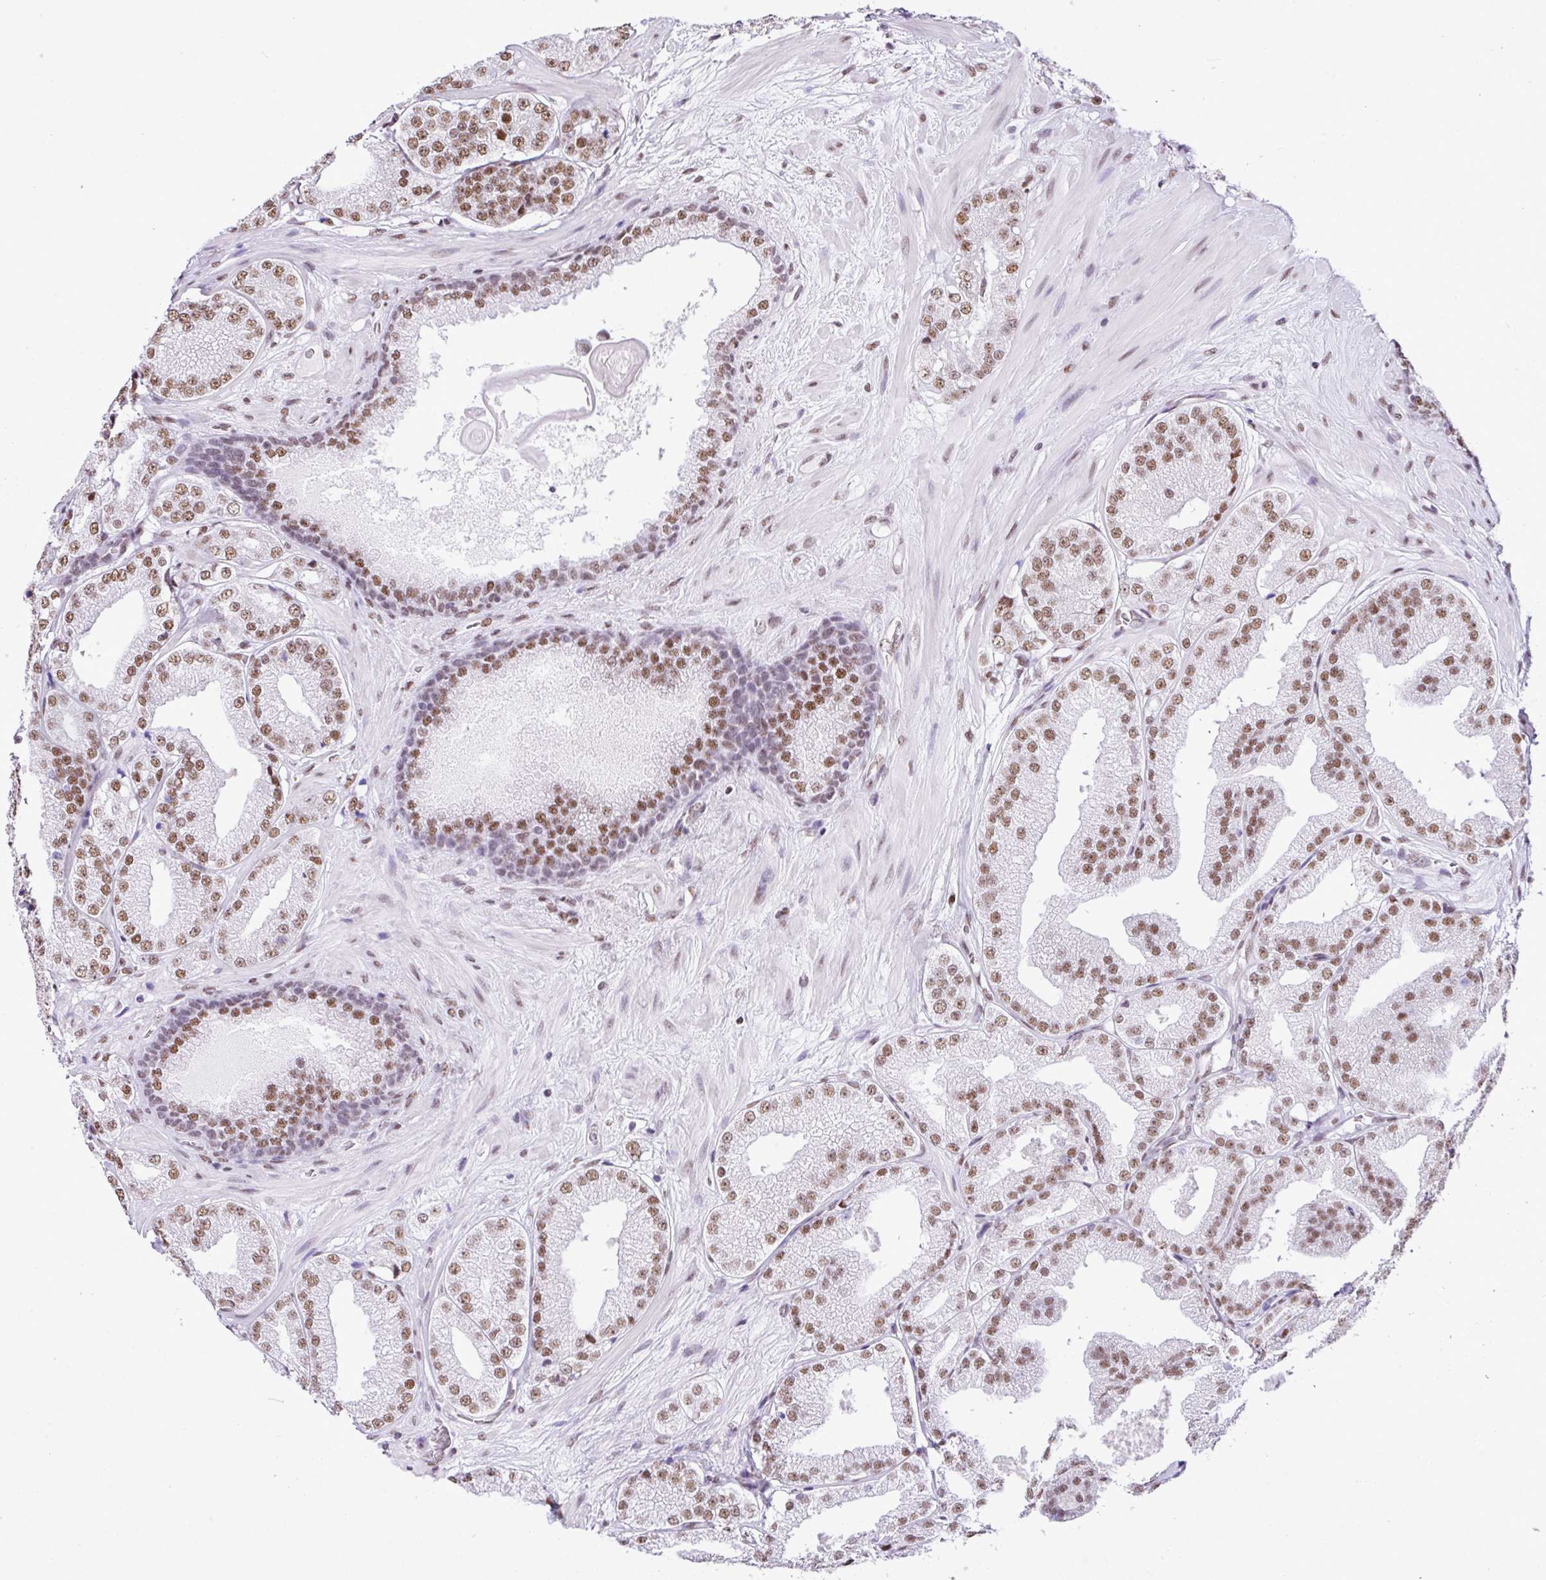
{"staining": {"intensity": "moderate", "quantity": ">75%", "location": "nuclear"}, "tissue": "prostate cancer", "cell_type": "Tumor cells", "image_type": "cancer", "snomed": [{"axis": "morphology", "description": "Adenocarcinoma, High grade"}, {"axis": "topography", "description": "Prostate"}], "caption": "A medium amount of moderate nuclear positivity is appreciated in approximately >75% of tumor cells in prostate adenocarcinoma (high-grade) tissue.", "gene": "RARG", "patient": {"sex": "male", "age": 68}}